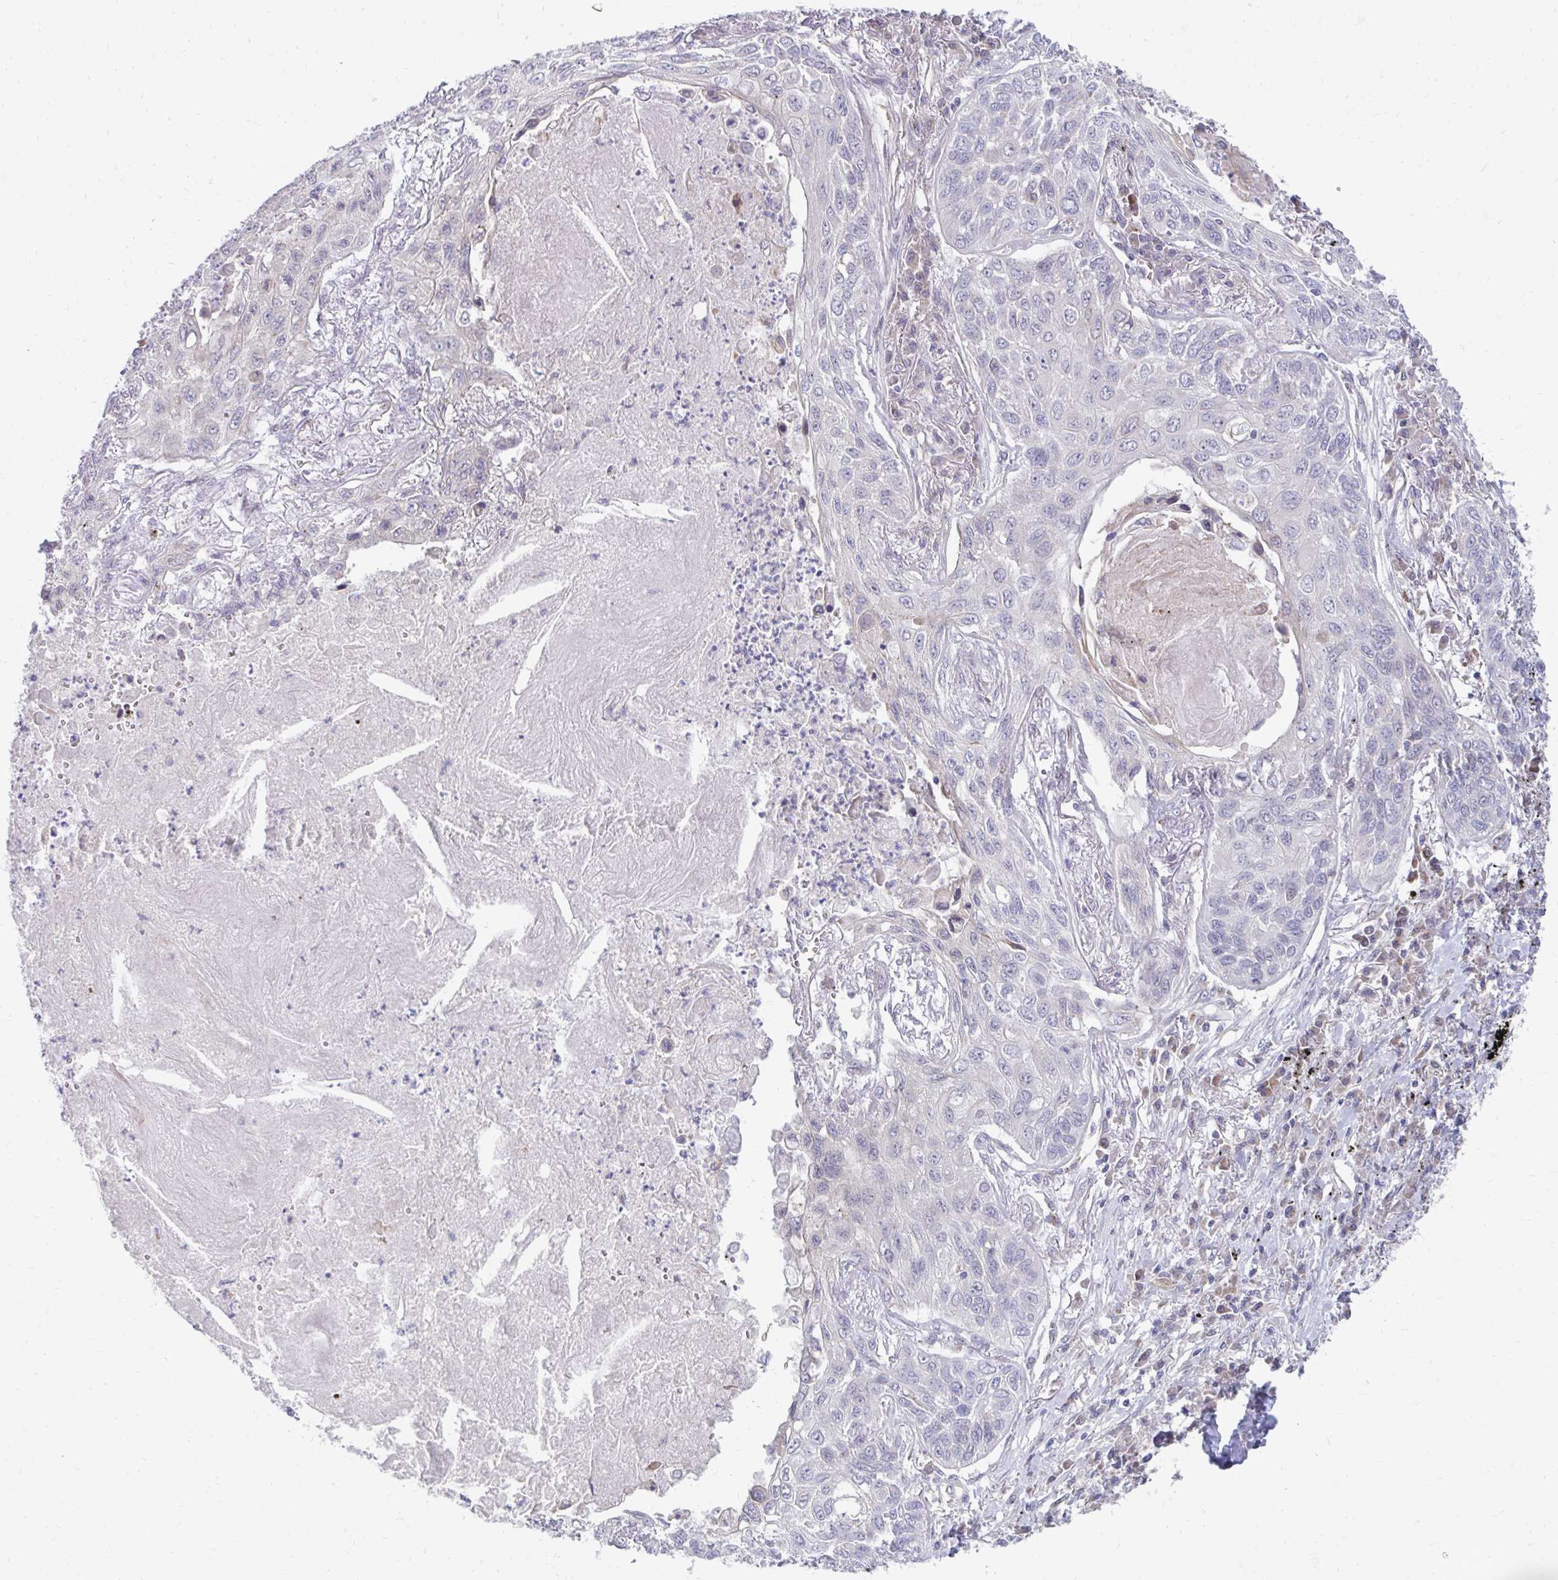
{"staining": {"intensity": "negative", "quantity": "none", "location": "none"}, "tissue": "lung cancer", "cell_type": "Tumor cells", "image_type": "cancer", "snomed": [{"axis": "morphology", "description": "Squamous cell carcinoma, NOS"}, {"axis": "topography", "description": "Lung"}], "caption": "Protein analysis of lung cancer (squamous cell carcinoma) shows no significant positivity in tumor cells.", "gene": "ITPR2", "patient": {"sex": "male", "age": 75}}